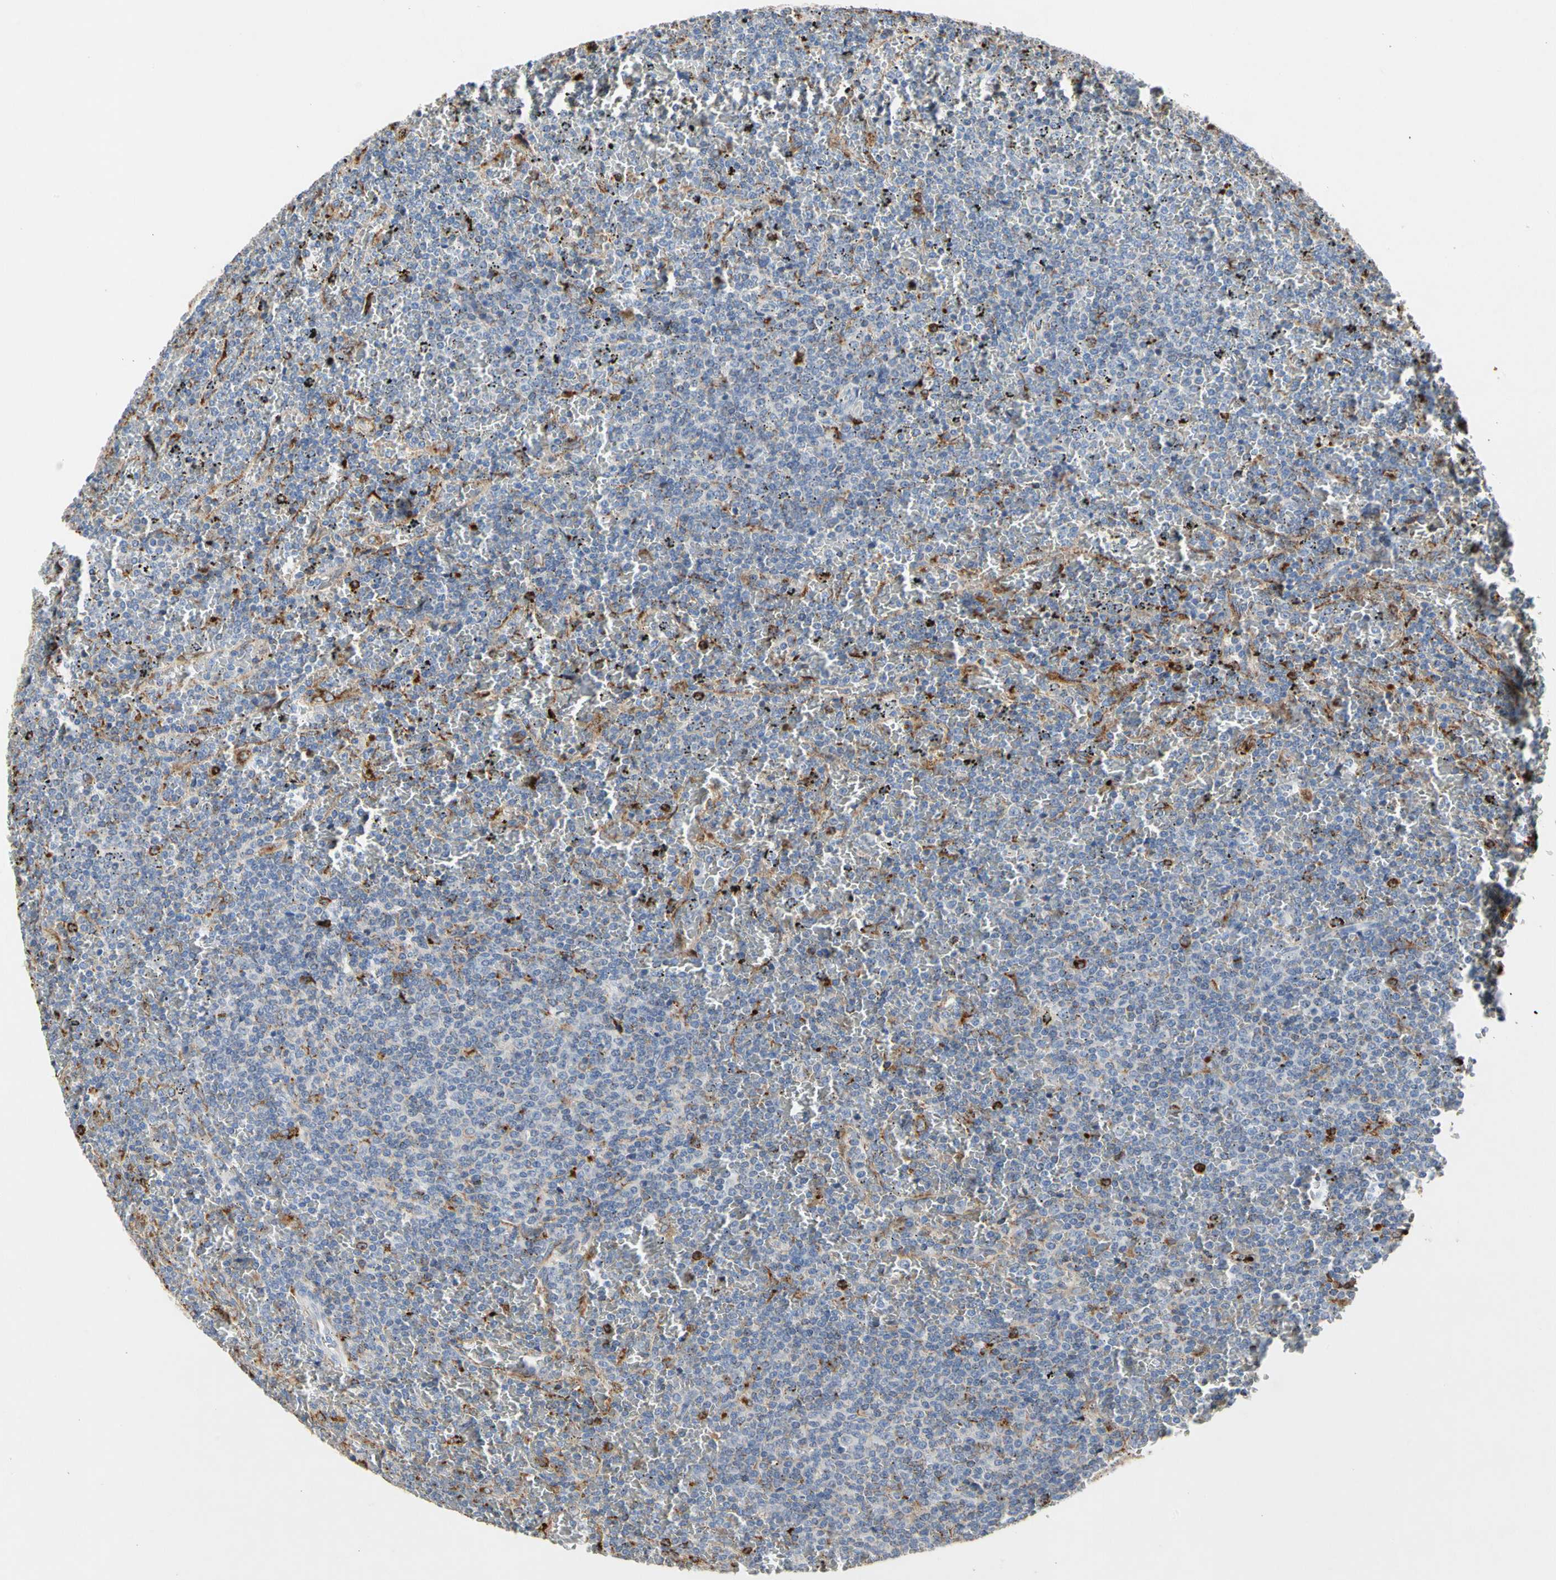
{"staining": {"intensity": "negative", "quantity": "none", "location": "none"}, "tissue": "lymphoma", "cell_type": "Tumor cells", "image_type": "cancer", "snomed": [{"axis": "morphology", "description": "Malignant lymphoma, non-Hodgkin's type, Low grade"}, {"axis": "topography", "description": "Spleen"}], "caption": "High magnification brightfield microscopy of low-grade malignant lymphoma, non-Hodgkin's type stained with DAB (brown) and counterstained with hematoxylin (blue): tumor cells show no significant staining.", "gene": "ADA2", "patient": {"sex": "female", "age": 77}}